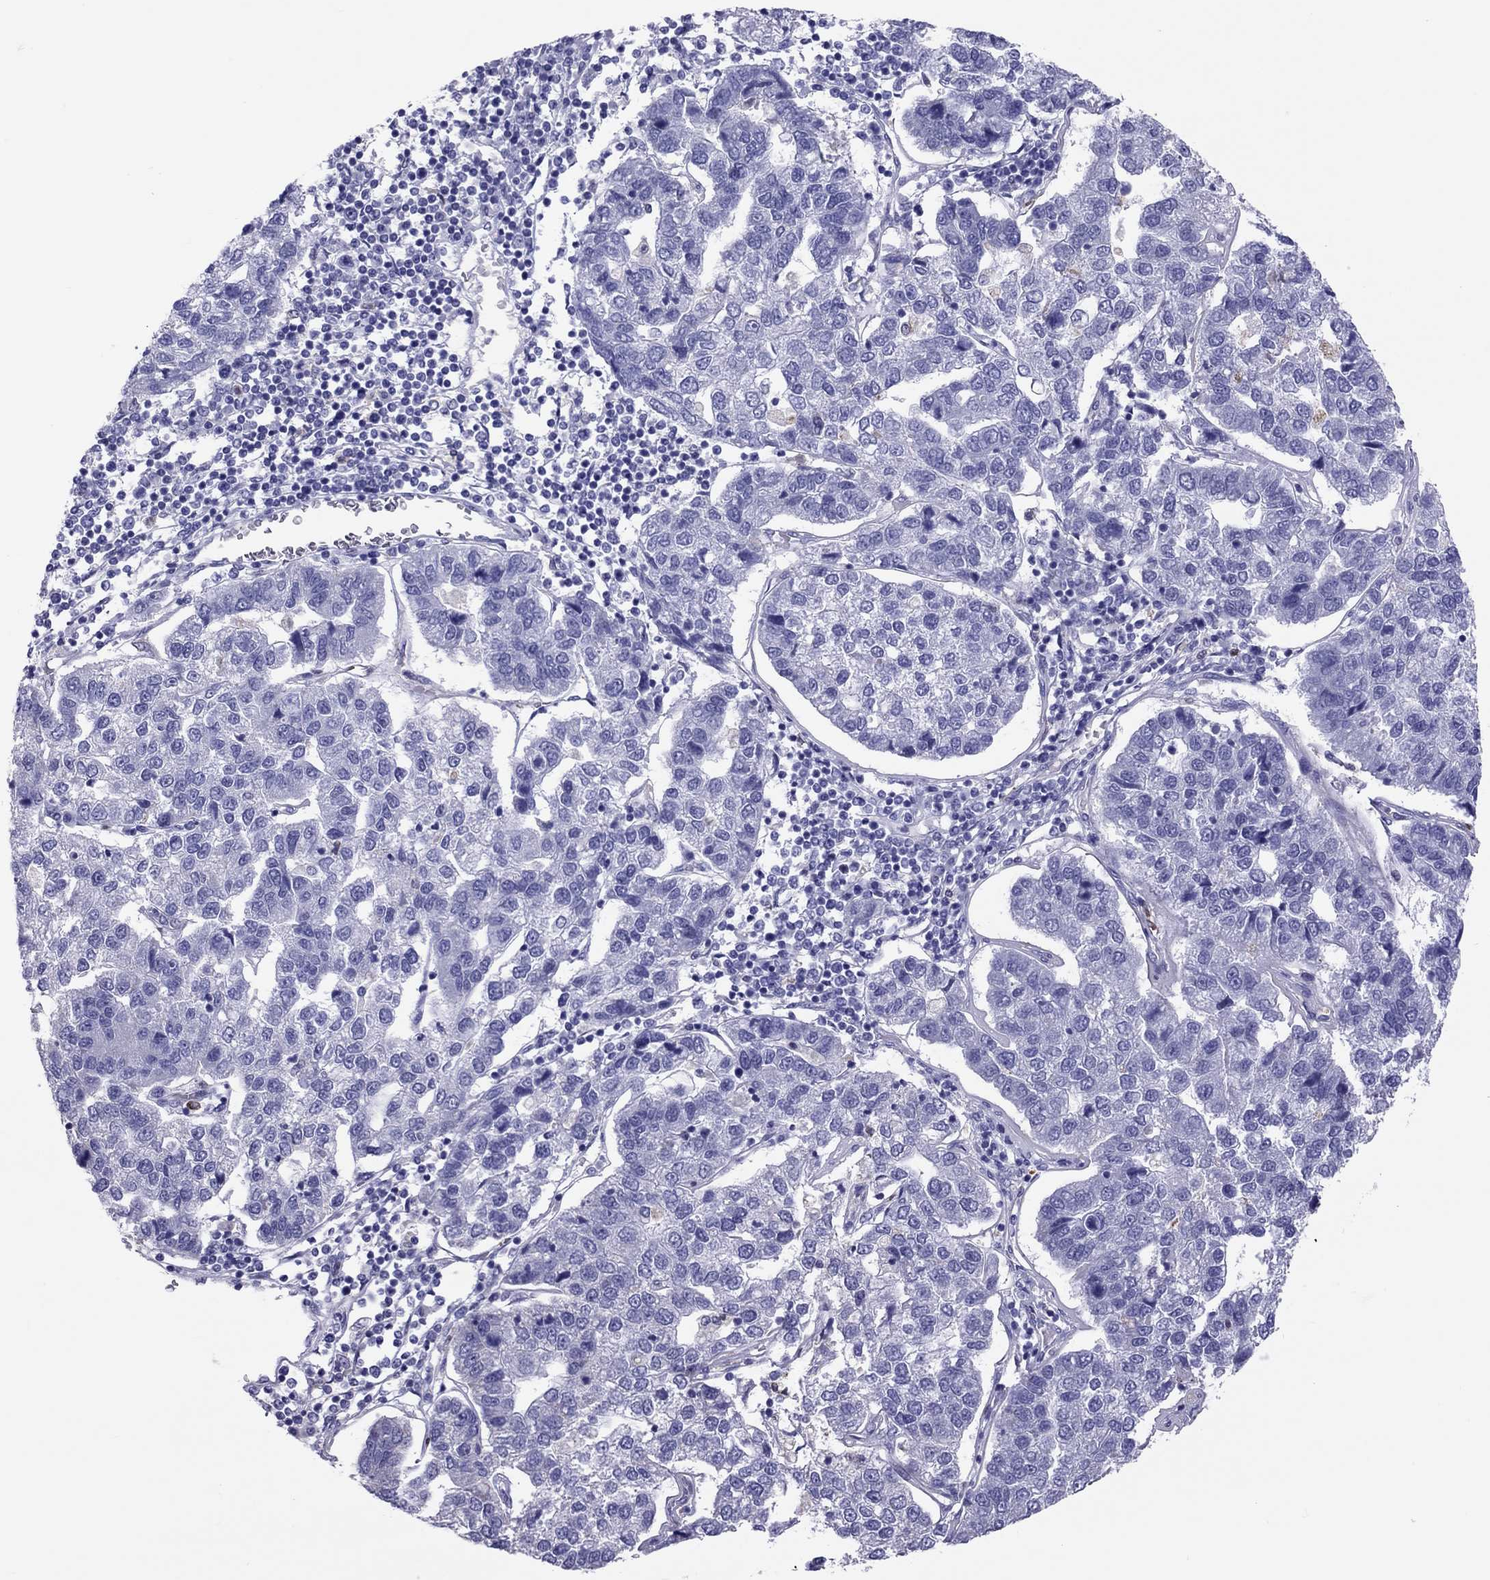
{"staining": {"intensity": "negative", "quantity": "none", "location": "none"}, "tissue": "pancreatic cancer", "cell_type": "Tumor cells", "image_type": "cancer", "snomed": [{"axis": "morphology", "description": "Adenocarcinoma, NOS"}, {"axis": "topography", "description": "Pancreas"}], "caption": "Micrograph shows no protein expression in tumor cells of pancreatic cancer (adenocarcinoma) tissue.", "gene": "ADORA2A", "patient": {"sex": "female", "age": 61}}